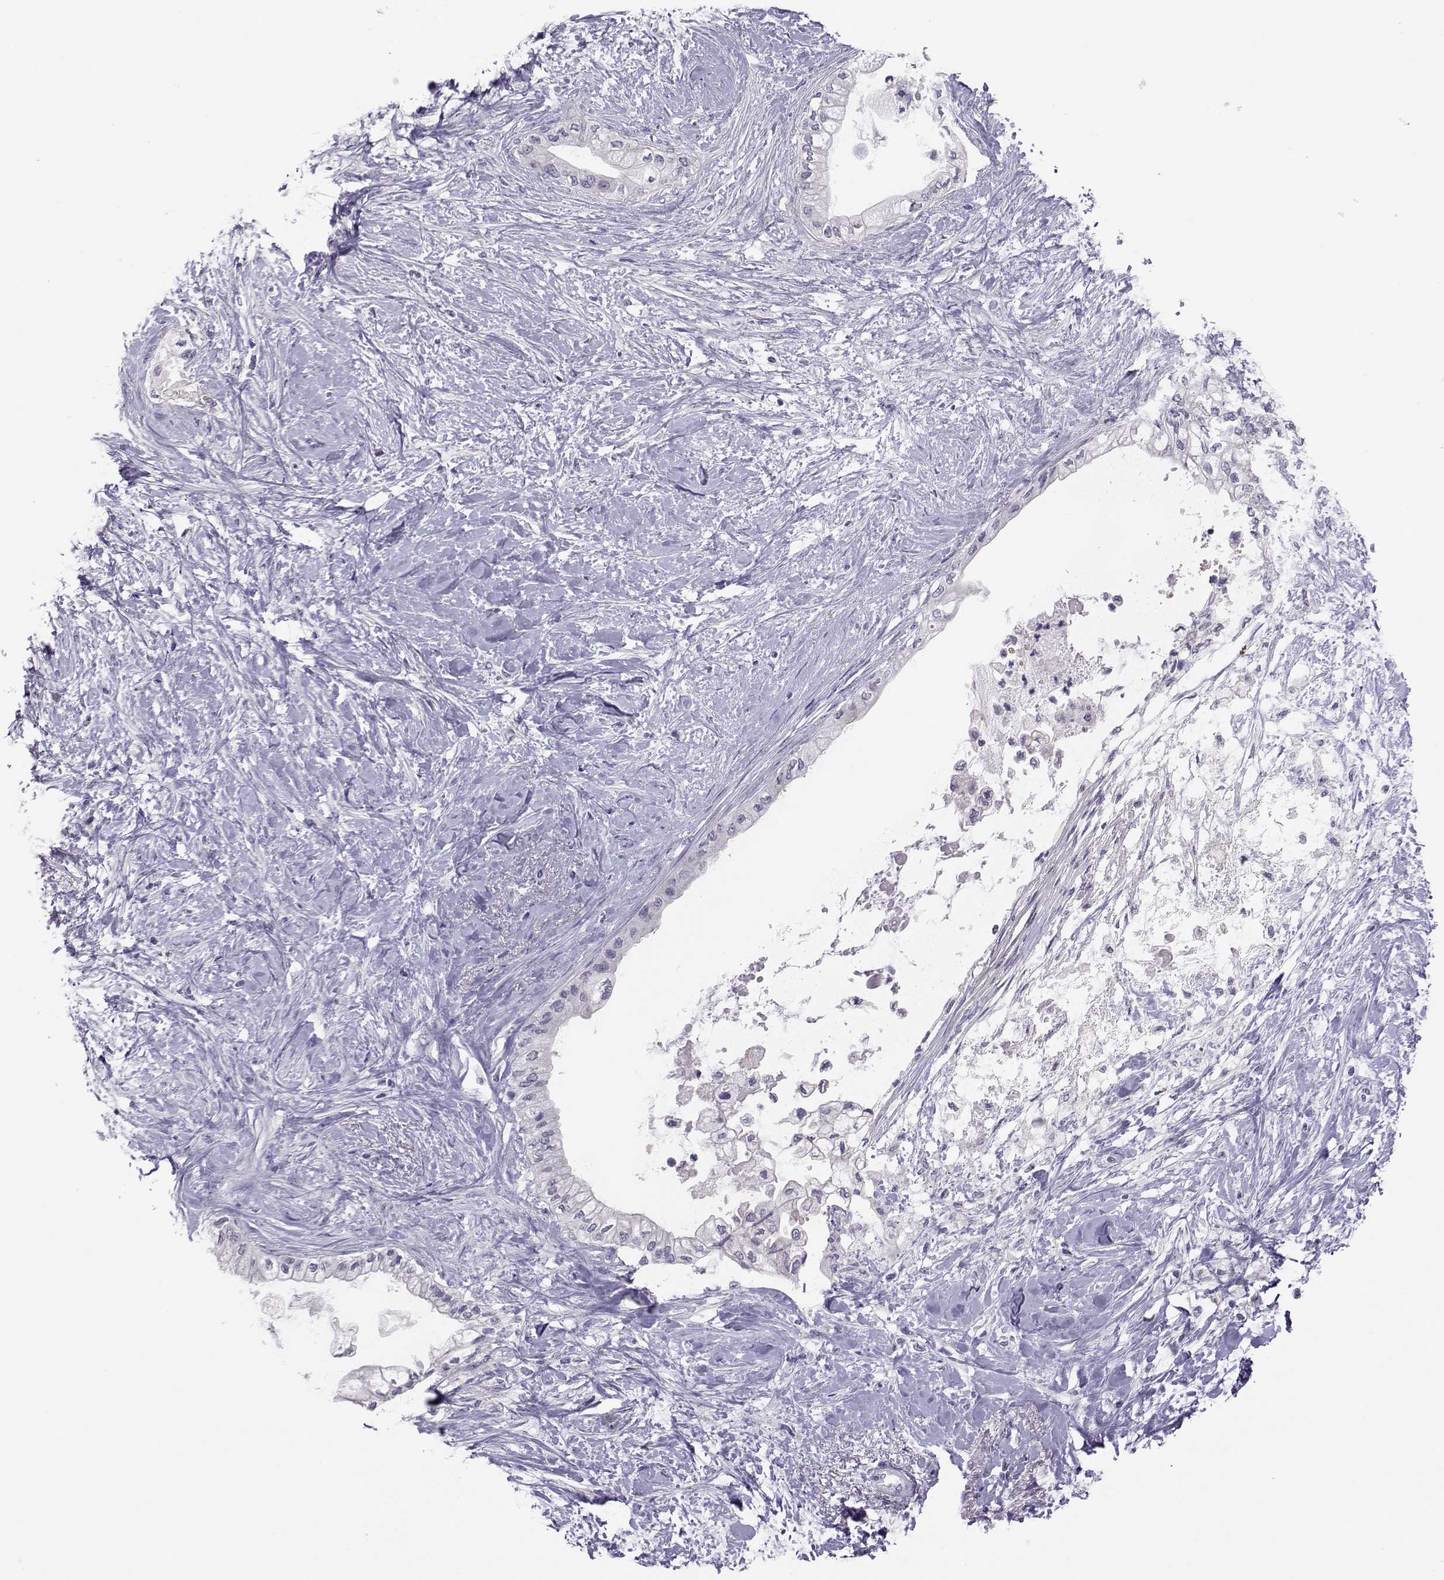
{"staining": {"intensity": "negative", "quantity": "none", "location": "none"}, "tissue": "pancreatic cancer", "cell_type": "Tumor cells", "image_type": "cancer", "snomed": [{"axis": "morphology", "description": "Normal tissue, NOS"}, {"axis": "morphology", "description": "Adenocarcinoma, NOS"}, {"axis": "topography", "description": "Pancreas"}, {"axis": "topography", "description": "Duodenum"}], "caption": "Immunohistochemistry of human adenocarcinoma (pancreatic) shows no expression in tumor cells. The staining was performed using DAB to visualize the protein expression in brown, while the nuclei were stained in blue with hematoxylin (Magnification: 20x).", "gene": "DNAAF1", "patient": {"sex": "female", "age": 60}}